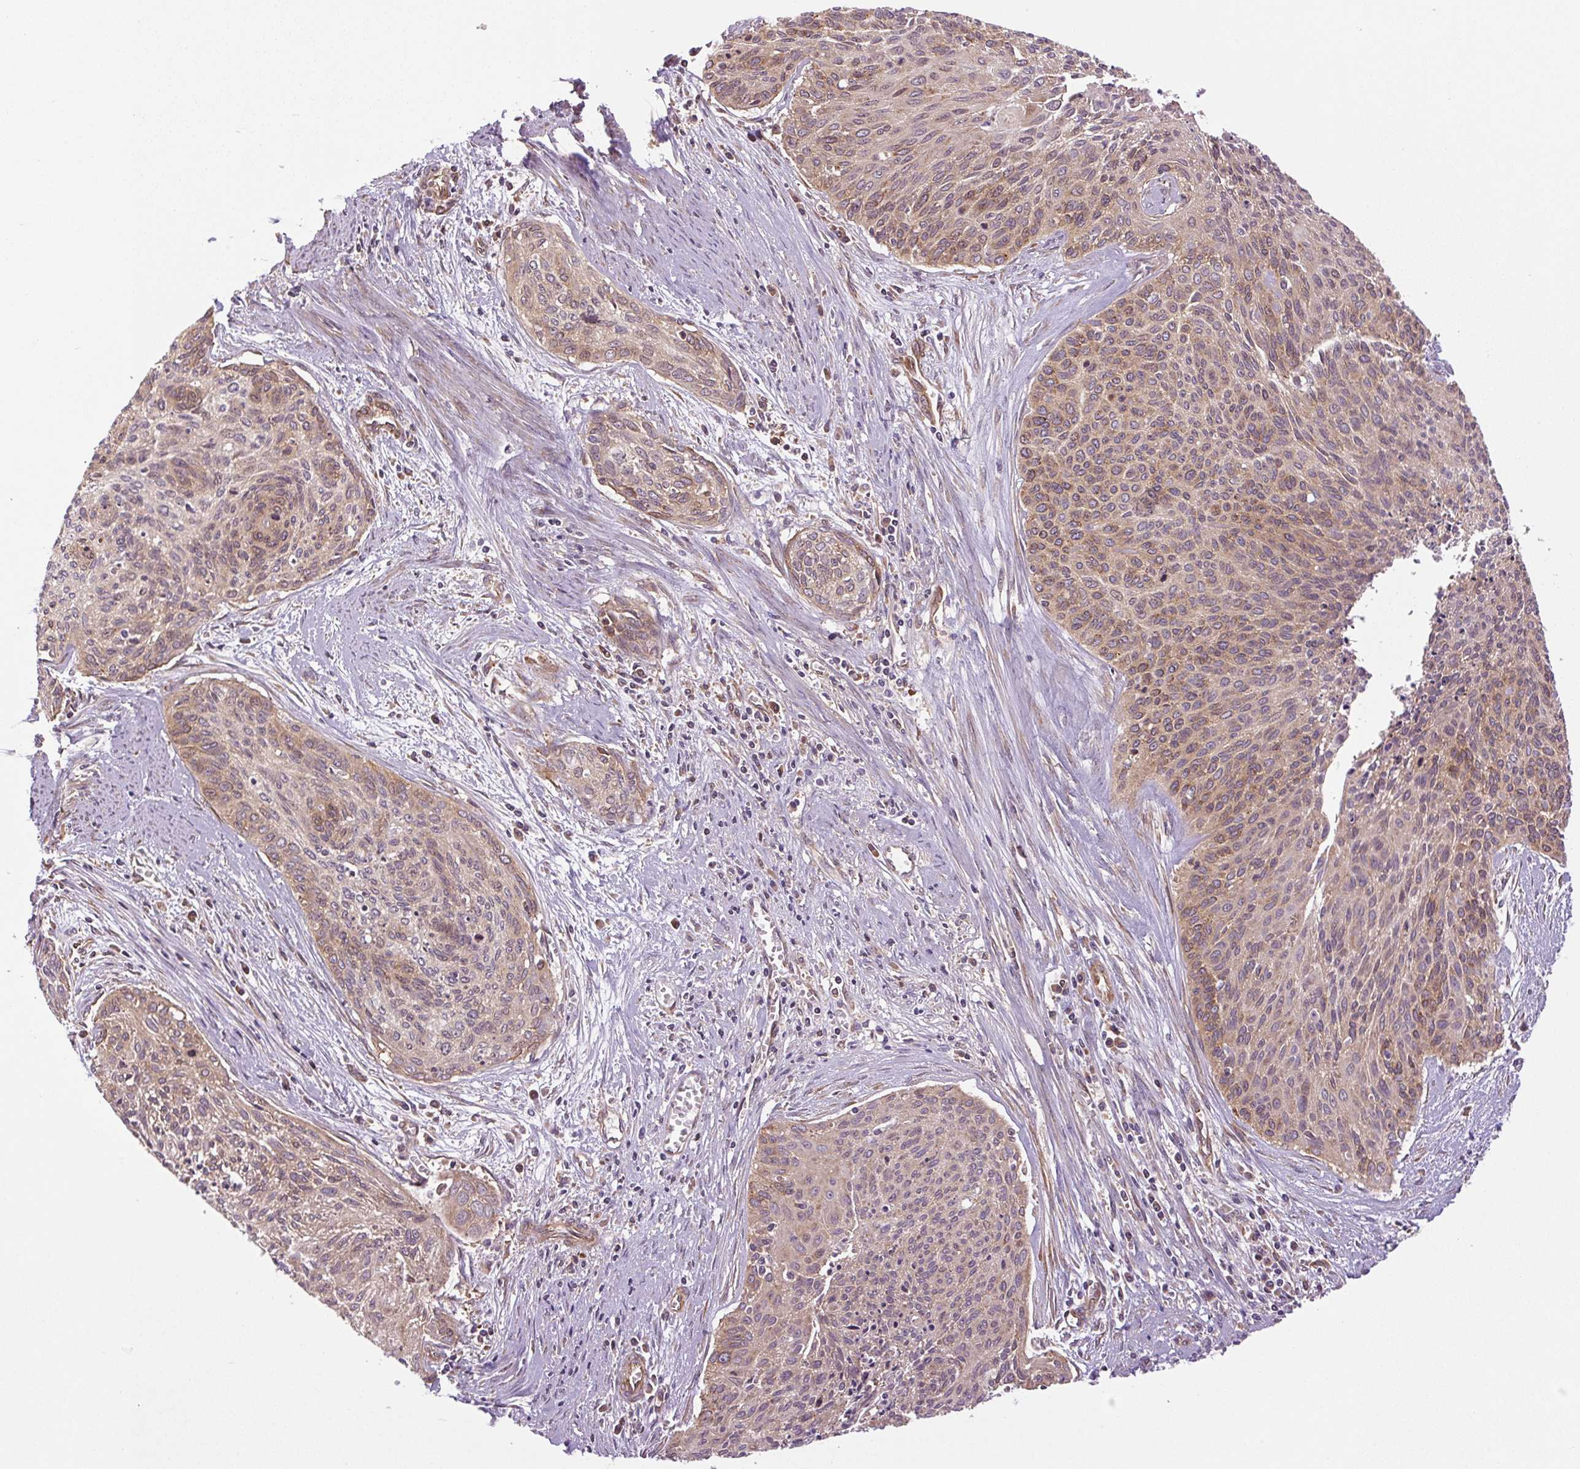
{"staining": {"intensity": "moderate", "quantity": "<25%", "location": "cytoplasmic/membranous"}, "tissue": "cervical cancer", "cell_type": "Tumor cells", "image_type": "cancer", "snomed": [{"axis": "morphology", "description": "Squamous cell carcinoma, NOS"}, {"axis": "topography", "description": "Cervix"}], "caption": "Squamous cell carcinoma (cervical) was stained to show a protein in brown. There is low levels of moderate cytoplasmic/membranous expression in about <25% of tumor cells. (brown staining indicates protein expression, while blue staining denotes nuclei).", "gene": "SEPTIN10", "patient": {"sex": "female", "age": 55}}